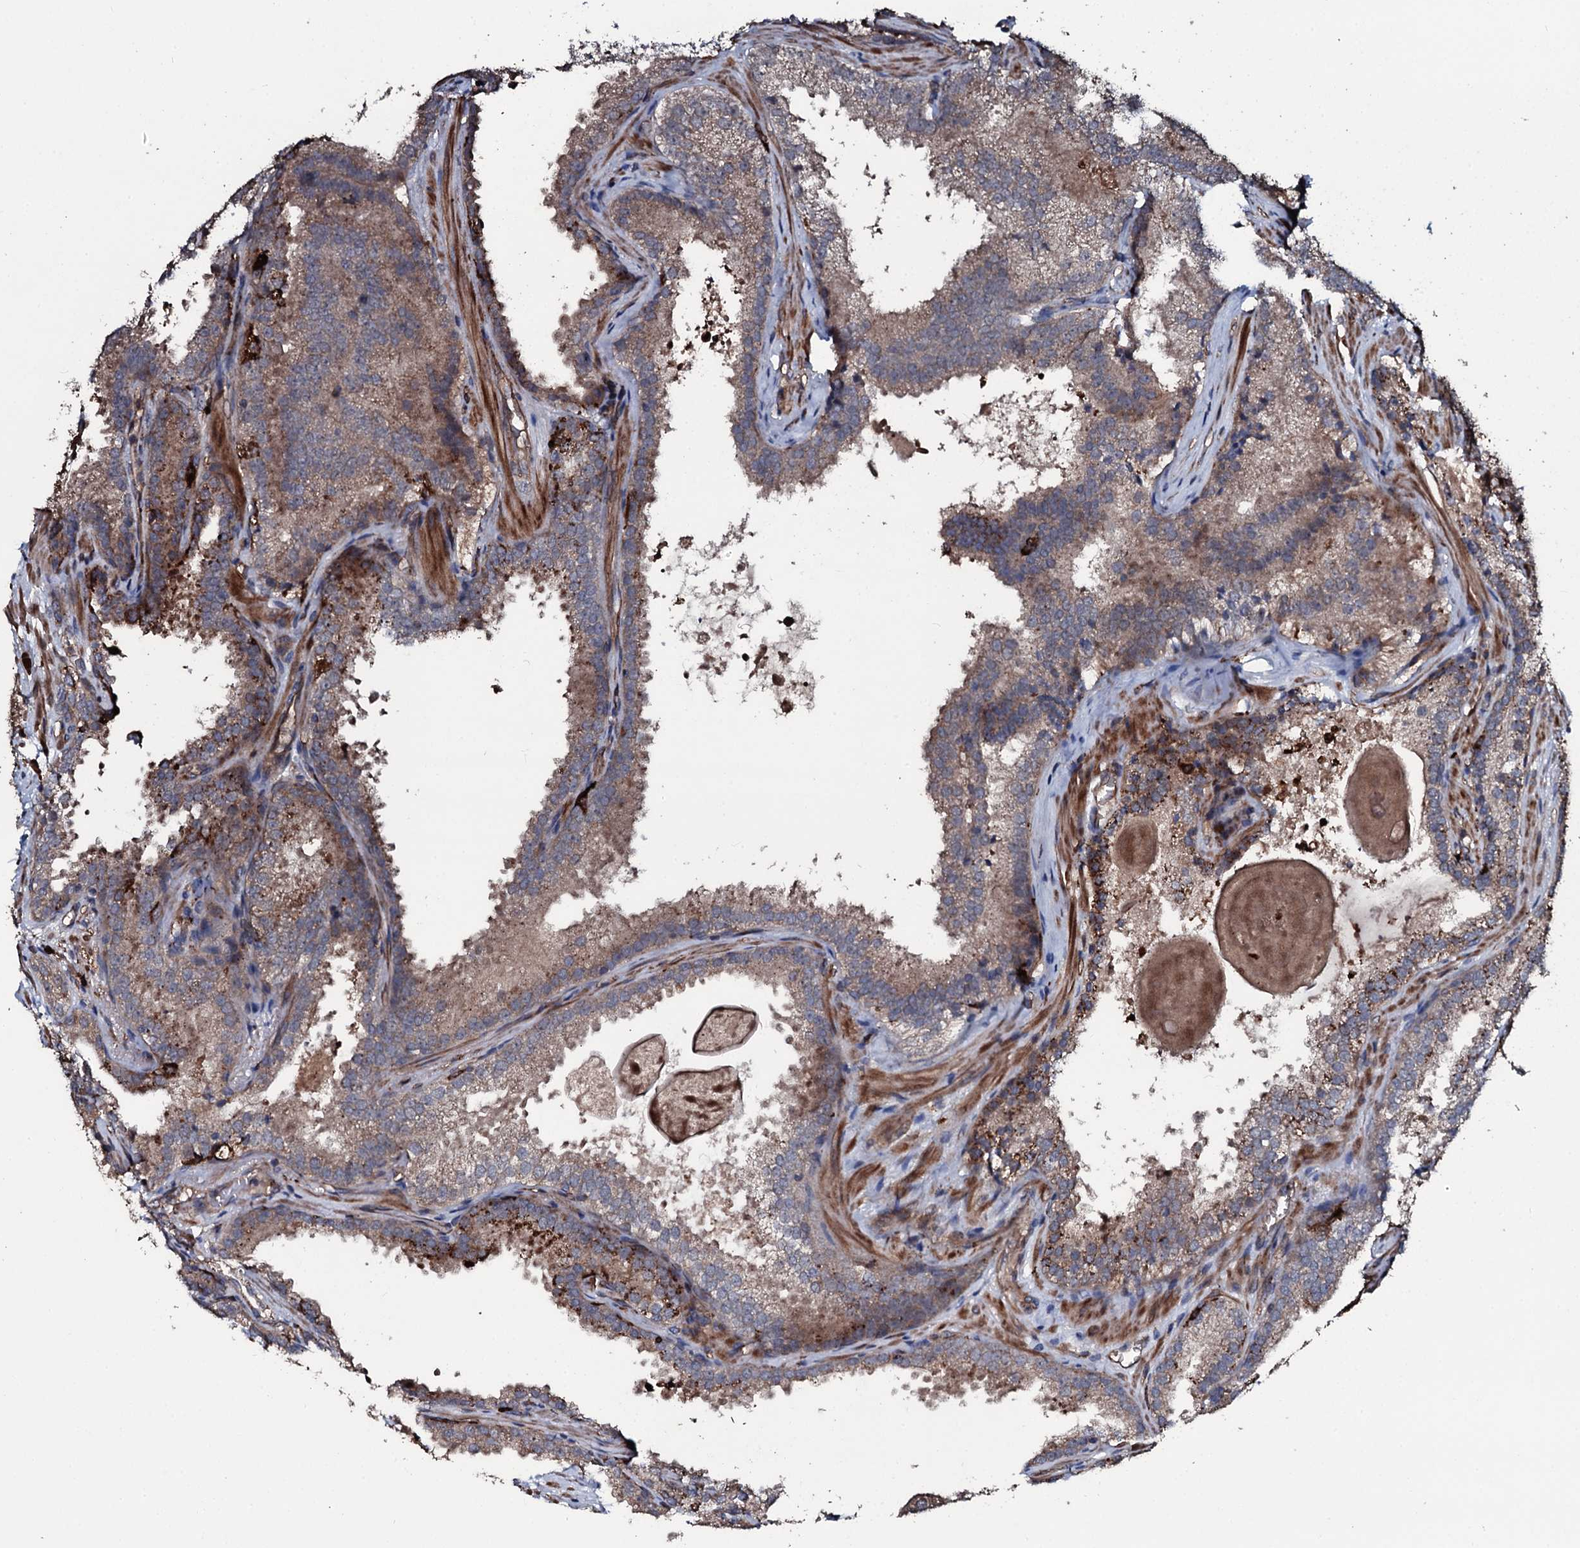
{"staining": {"intensity": "moderate", "quantity": ">75%", "location": "cytoplasmic/membranous"}, "tissue": "prostate cancer", "cell_type": "Tumor cells", "image_type": "cancer", "snomed": [{"axis": "morphology", "description": "Adenocarcinoma, High grade"}, {"axis": "topography", "description": "Prostate"}], "caption": "IHC of human adenocarcinoma (high-grade) (prostate) exhibits medium levels of moderate cytoplasmic/membranous staining in approximately >75% of tumor cells.", "gene": "TPGS2", "patient": {"sex": "male", "age": 69}}